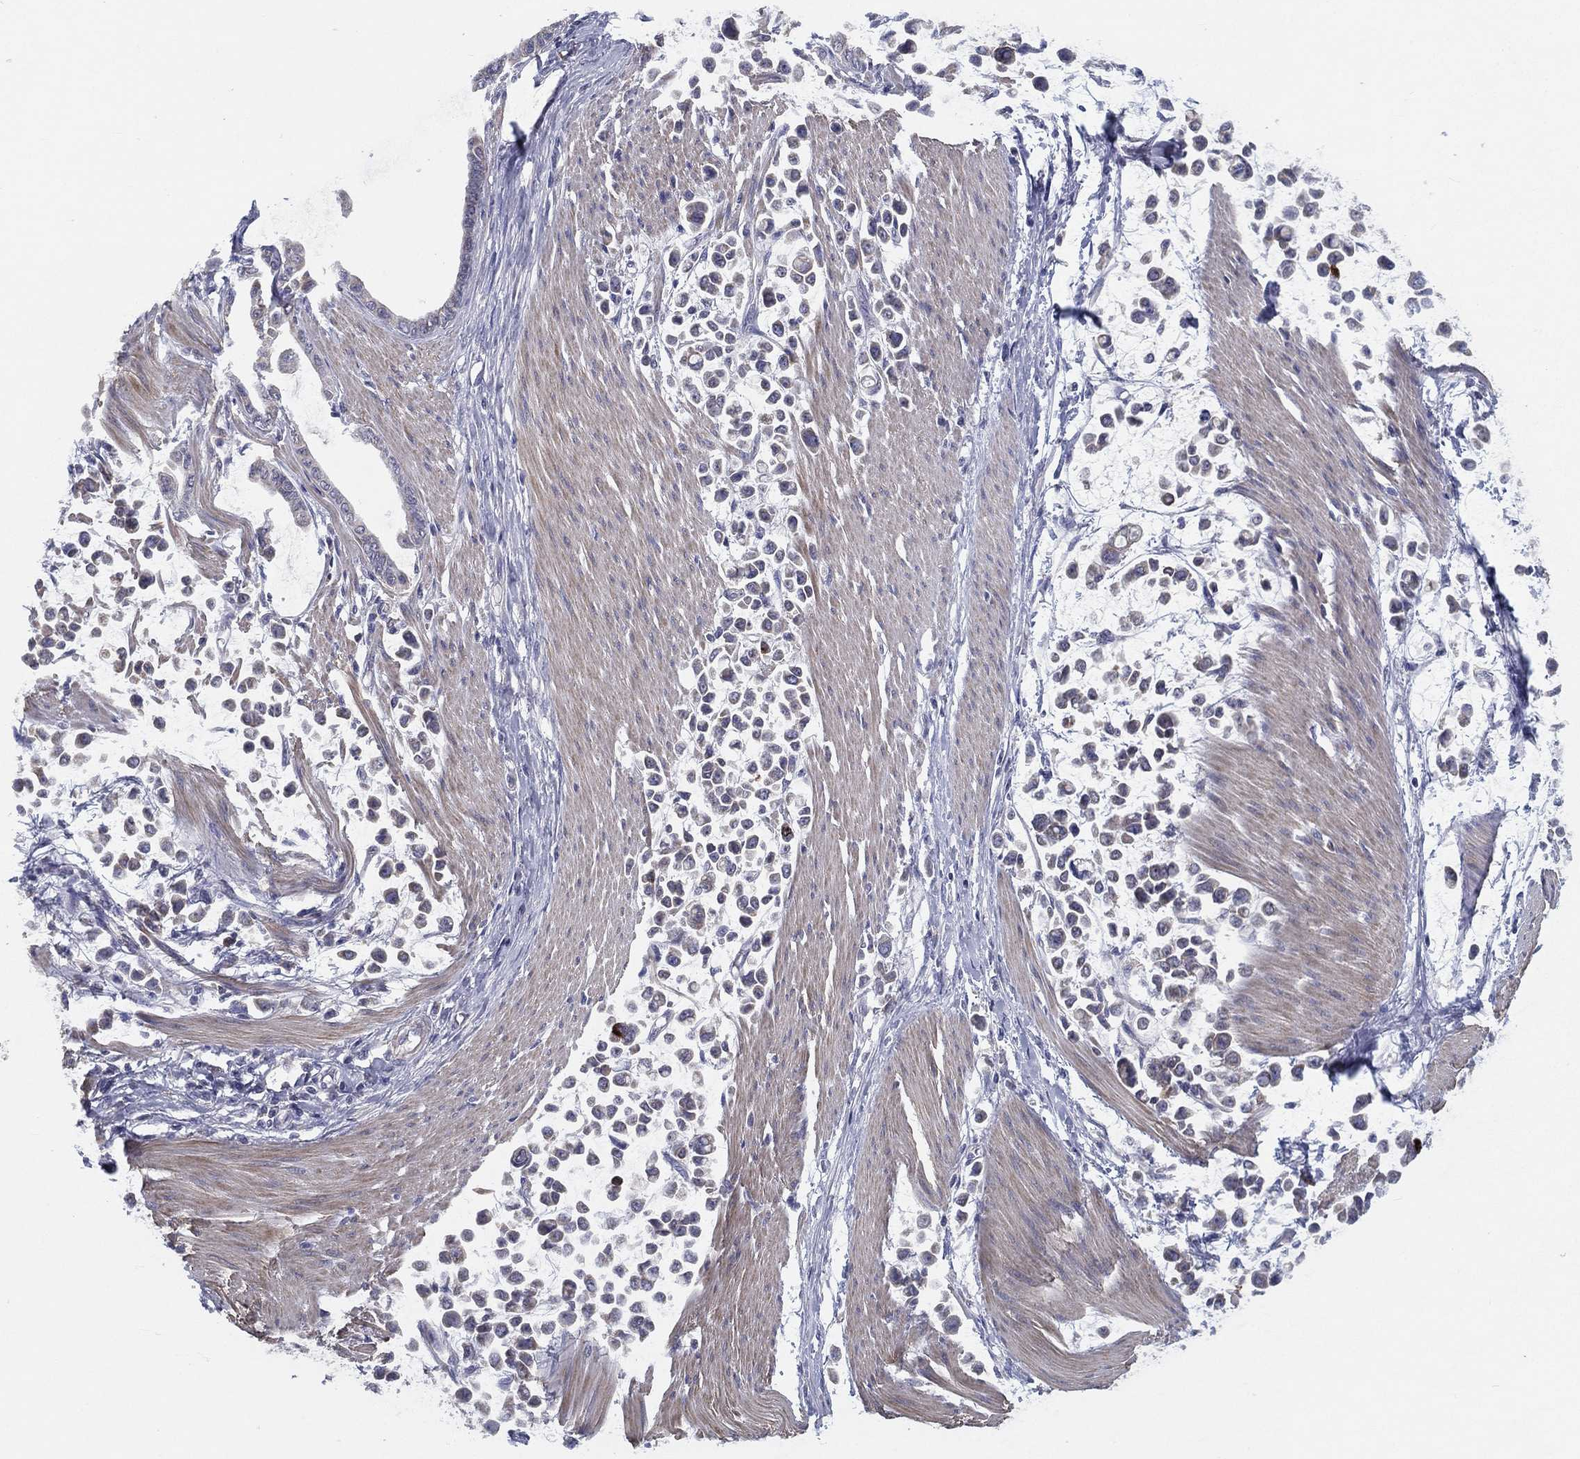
{"staining": {"intensity": "negative", "quantity": "none", "location": "none"}, "tissue": "stomach cancer", "cell_type": "Tumor cells", "image_type": "cancer", "snomed": [{"axis": "morphology", "description": "Adenocarcinoma, NOS"}, {"axis": "topography", "description": "Stomach"}], "caption": "Photomicrograph shows no protein expression in tumor cells of stomach cancer tissue.", "gene": "PCSK1", "patient": {"sex": "male", "age": 82}}